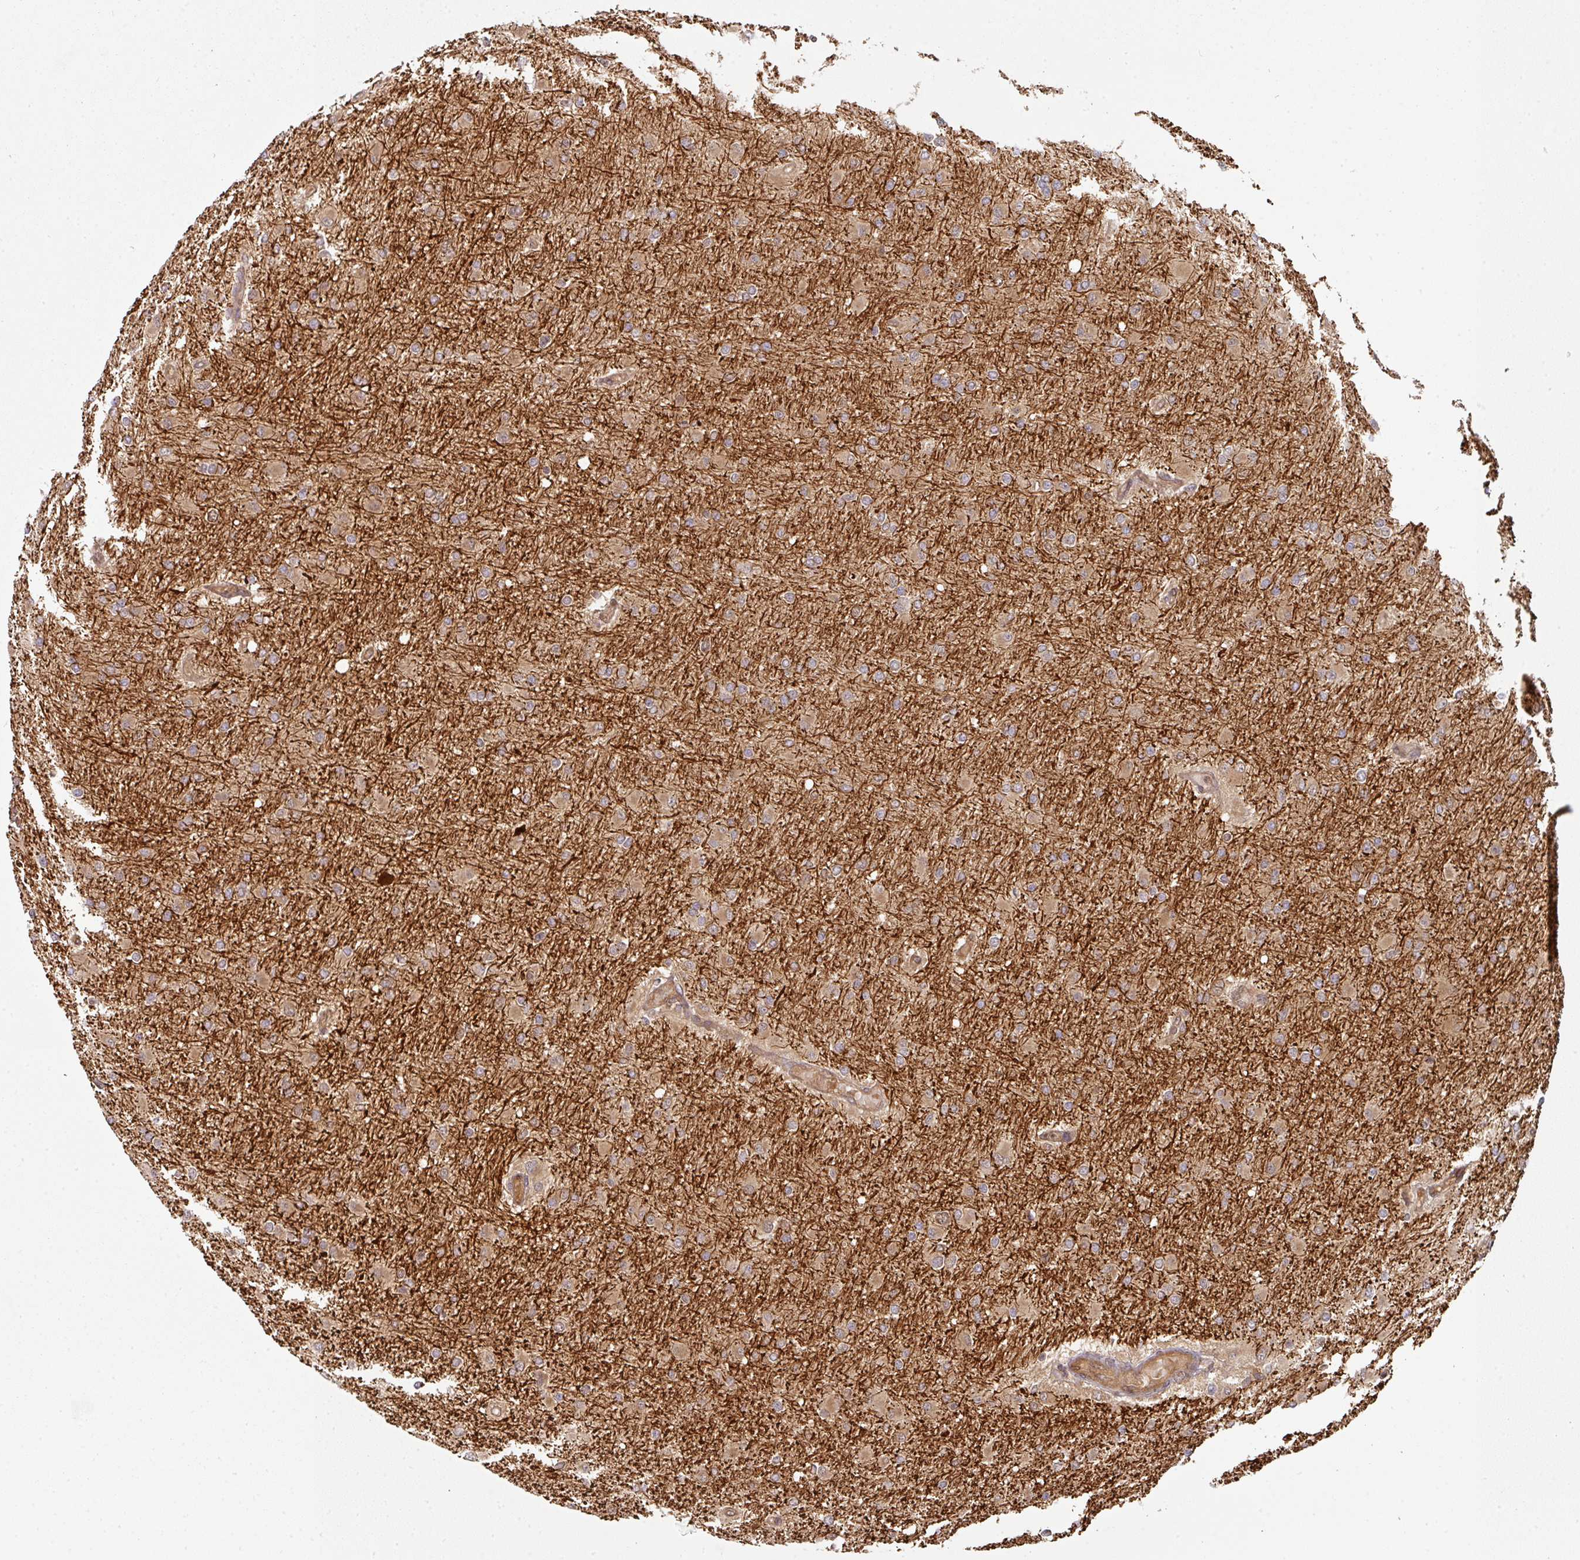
{"staining": {"intensity": "weak", "quantity": ">75%", "location": "cytoplasmic/membranous"}, "tissue": "glioma", "cell_type": "Tumor cells", "image_type": "cancer", "snomed": [{"axis": "morphology", "description": "Glioma, malignant, High grade"}, {"axis": "topography", "description": "Cerebral cortex"}], "caption": "Malignant glioma (high-grade) stained for a protein reveals weak cytoplasmic/membranous positivity in tumor cells. The protein of interest is shown in brown color, while the nuclei are stained blue.", "gene": "EIF4EBP2", "patient": {"sex": "female", "age": 36}}